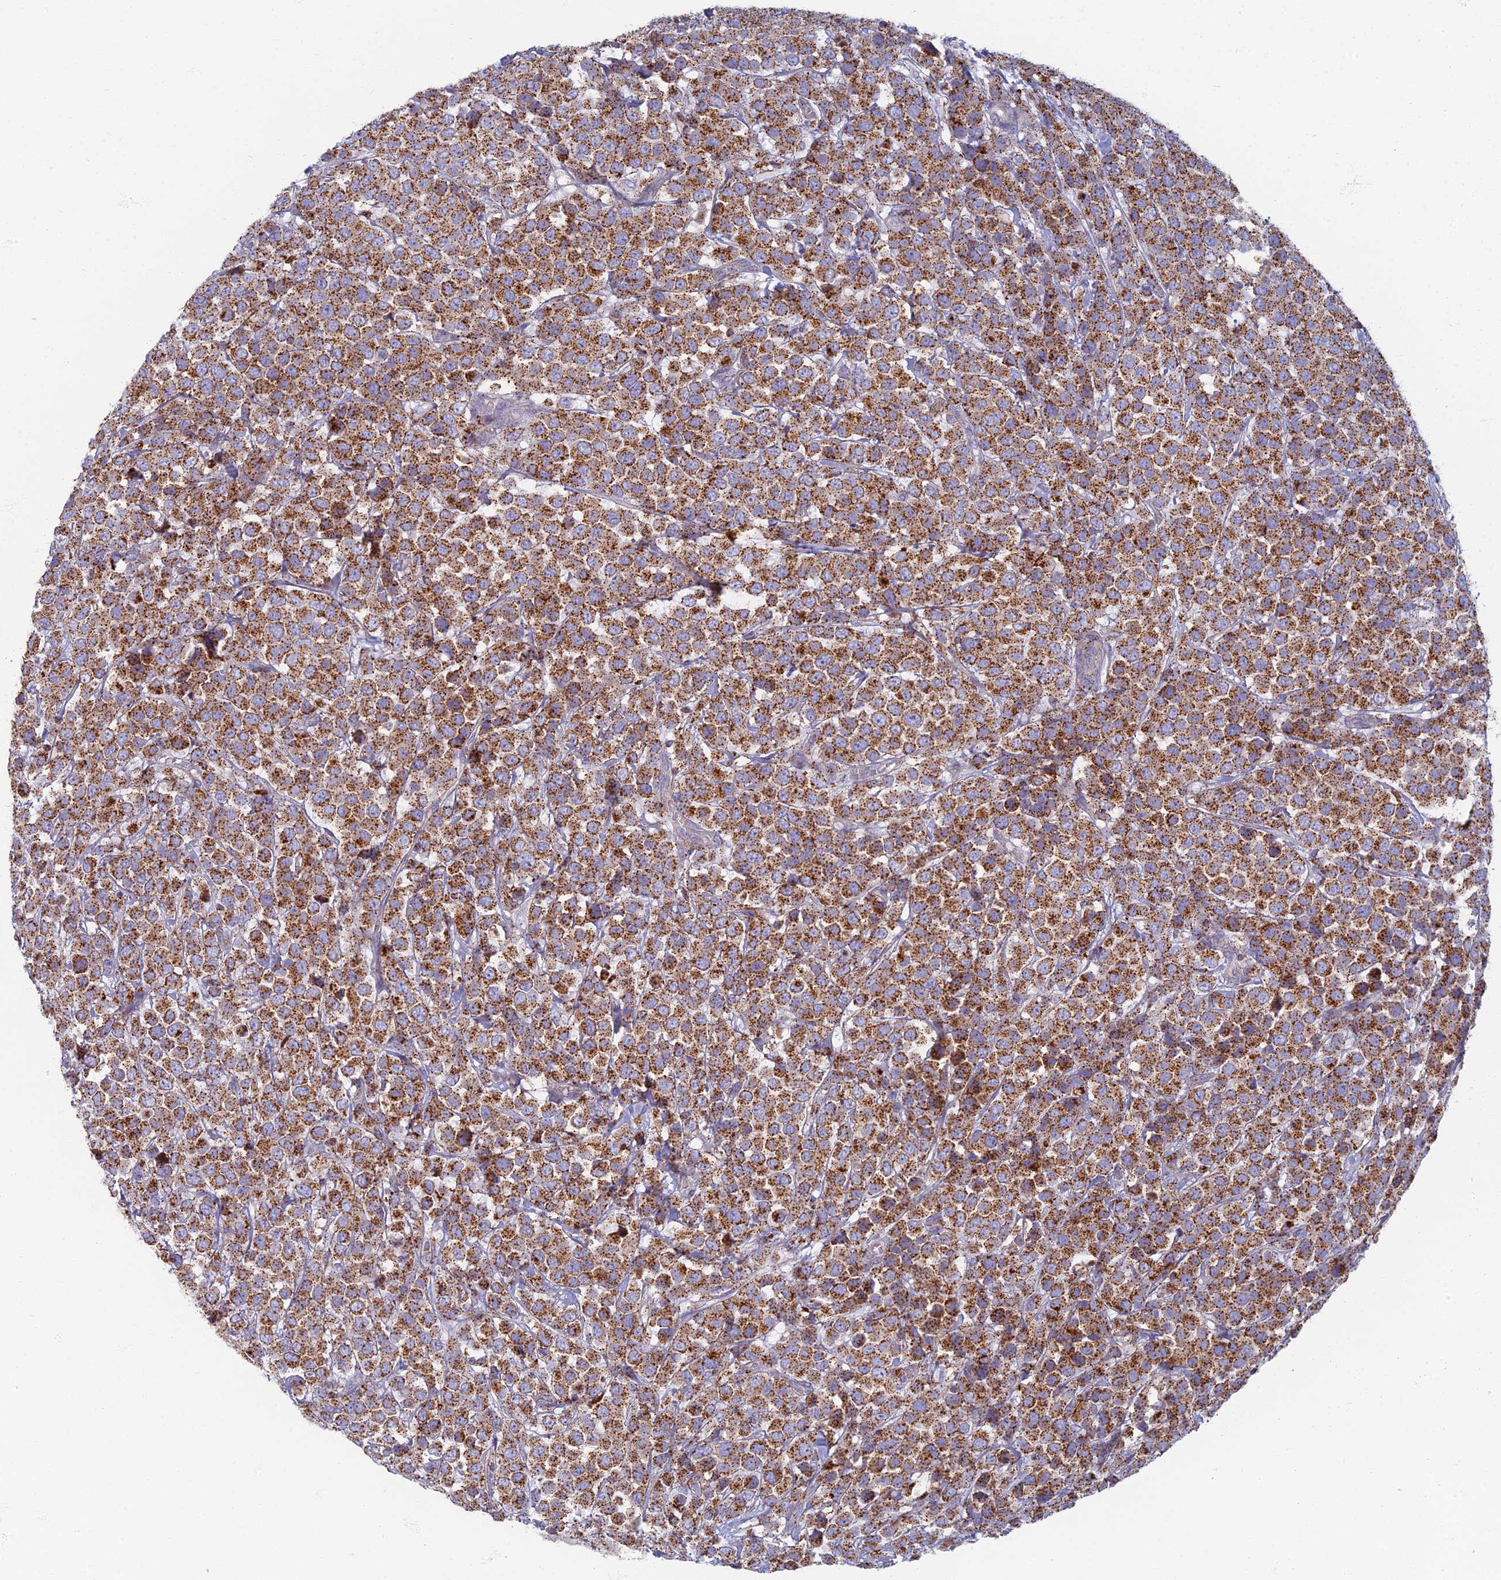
{"staining": {"intensity": "strong", "quantity": ">75%", "location": "cytoplasmic/membranous"}, "tissue": "breast cancer", "cell_type": "Tumor cells", "image_type": "cancer", "snomed": [{"axis": "morphology", "description": "Duct carcinoma"}, {"axis": "topography", "description": "Breast"}], "caption": "Protein staining of breast invasive ductal carcinoma tissue shows strong cytoplasmic/membranous positivity in about >75% of tumor cells. (DAB (3,3'-diaminobenzidine) = brown stain, brightfield microscopy at high magnification).", "gene": "CHMP4B", "patient": {"sex": "female", "age": 61}}